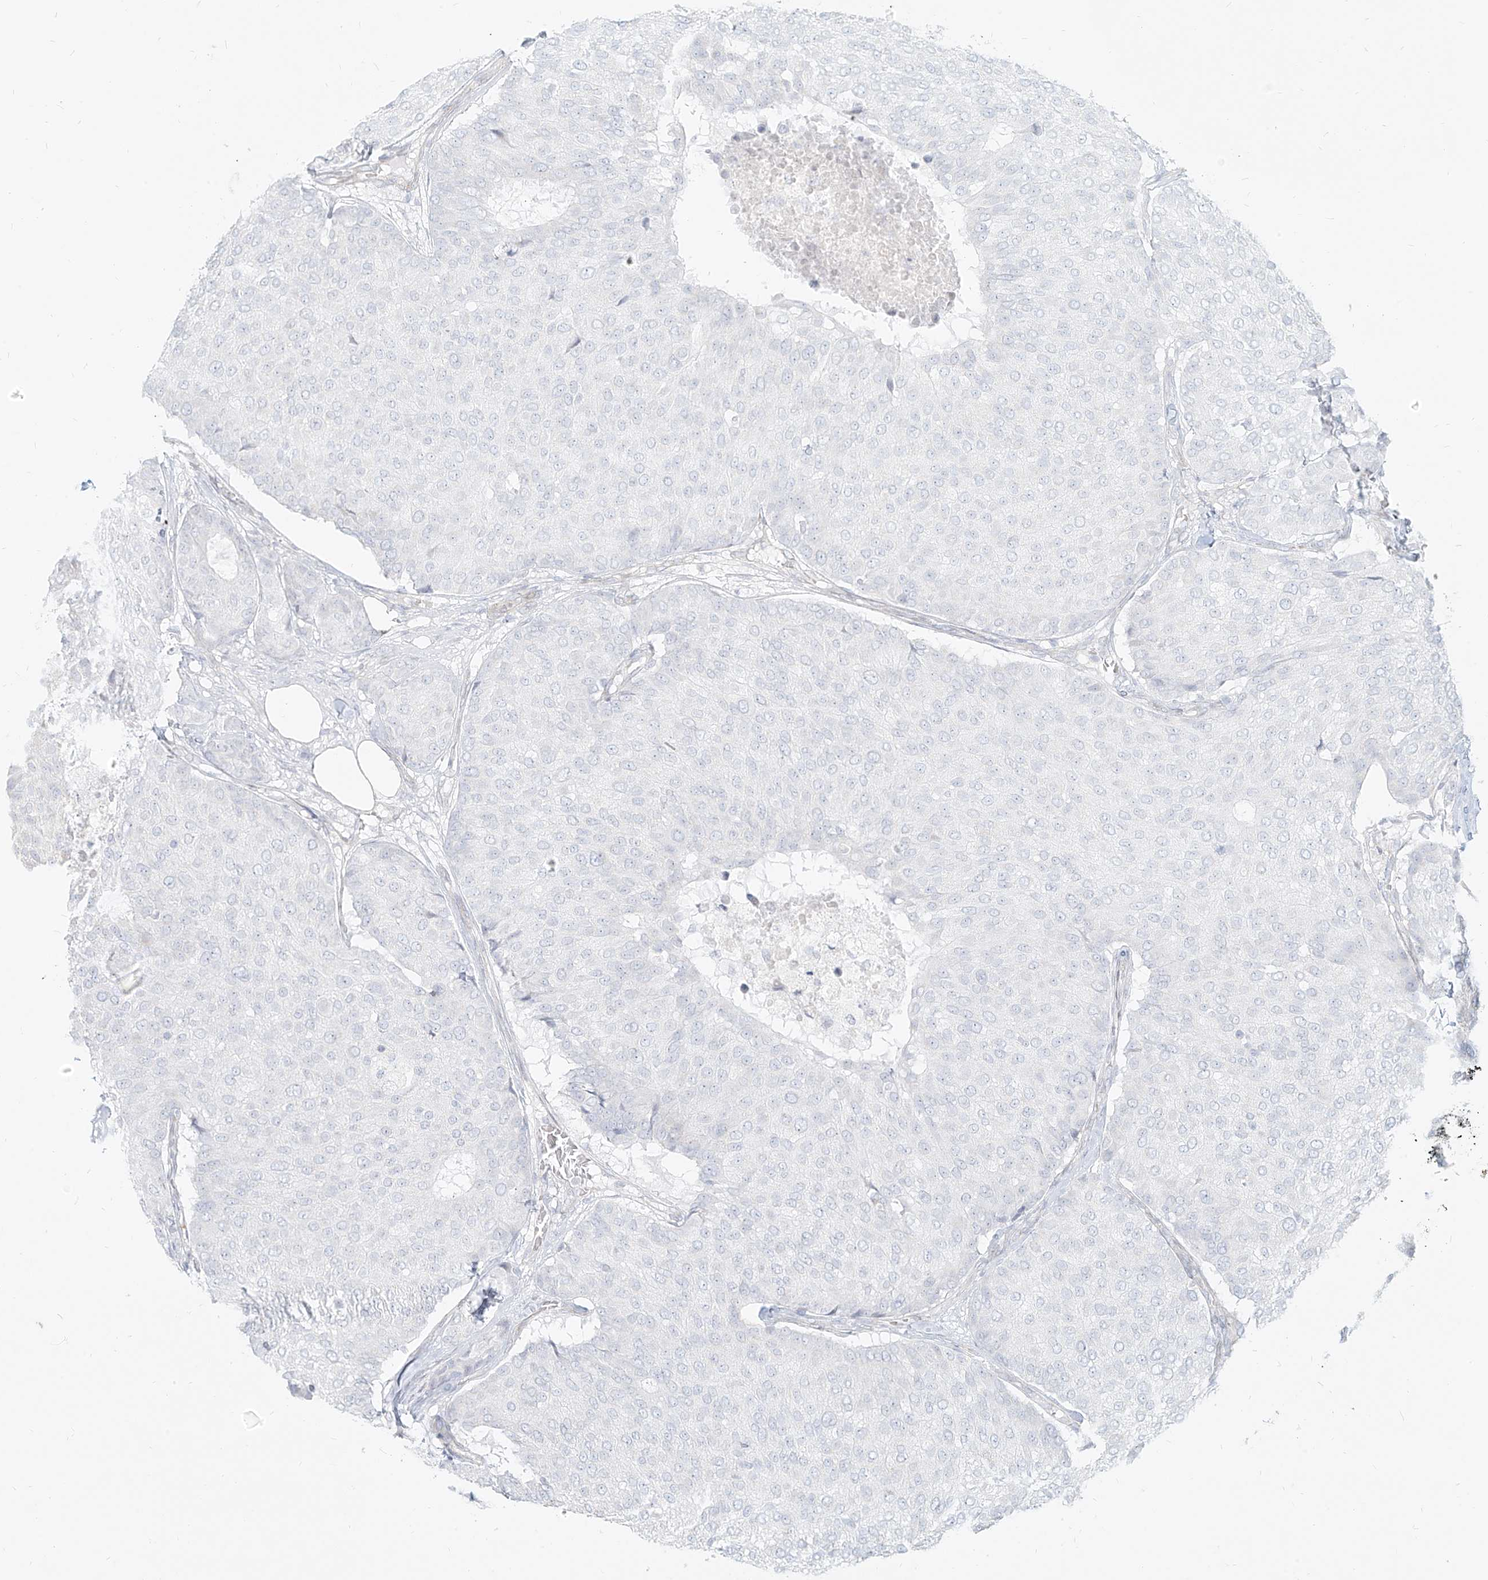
{"staining": {"intensity": "negative", "quantity": "none", "location": "none"}, "tissue": "breast cancer", "cell_type": "Tumor cells", "image_type": "cancer", "snomed": [{"axis": "morphology", "description": "Duct carcinoma"}, {"axis": "topography", "description": "Breast"}], "caption": "The photomicrograph reveals no staining of tumor cells in breast invasive ductal carcinoma.", "gene": "ITPKB", "patient": {"sex": "female", "age": 75}}